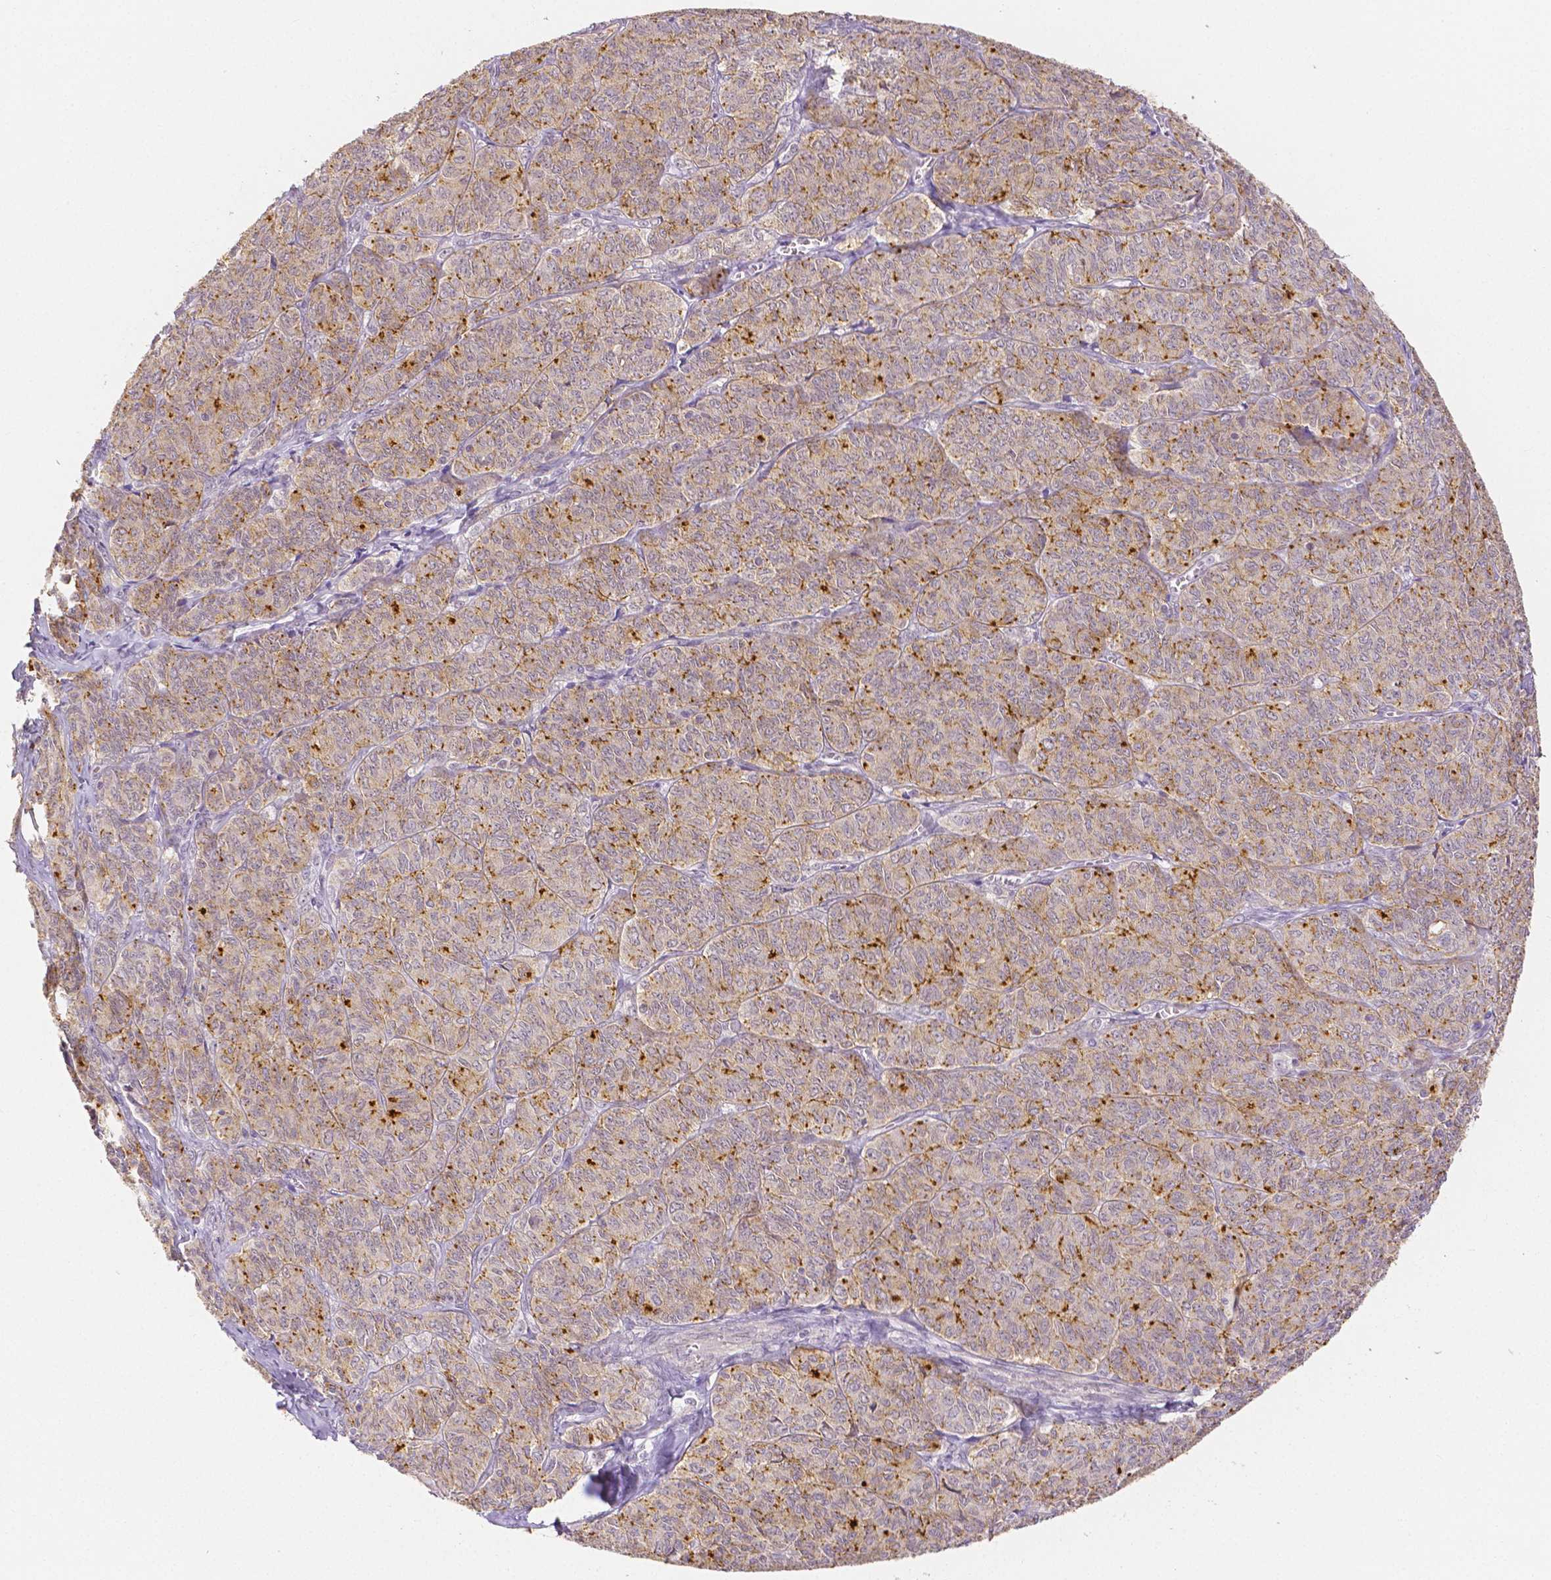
{"staining": {"intensity": "moderate", "quantity": ">75%", "location": "cytoplasmic/membranous"}, "tissue": "ovarian cancer", "cell_type": "Tumor cells", "image_type": "cancer", "snomed": [{"axis": "morphology", "description": "Carcinoma, endometroid"}, {"axis": "topography", "description": "Ovary"}], "caption": "Brown immunohistochemical staining in human endometroid carcinoma (ovarian) demonstrates moderate cytoplasmic/membranous staining in approximately >75% of tumor cells.", "gene": "OCLN", "patient": {"sex": "female", "age": 80}}